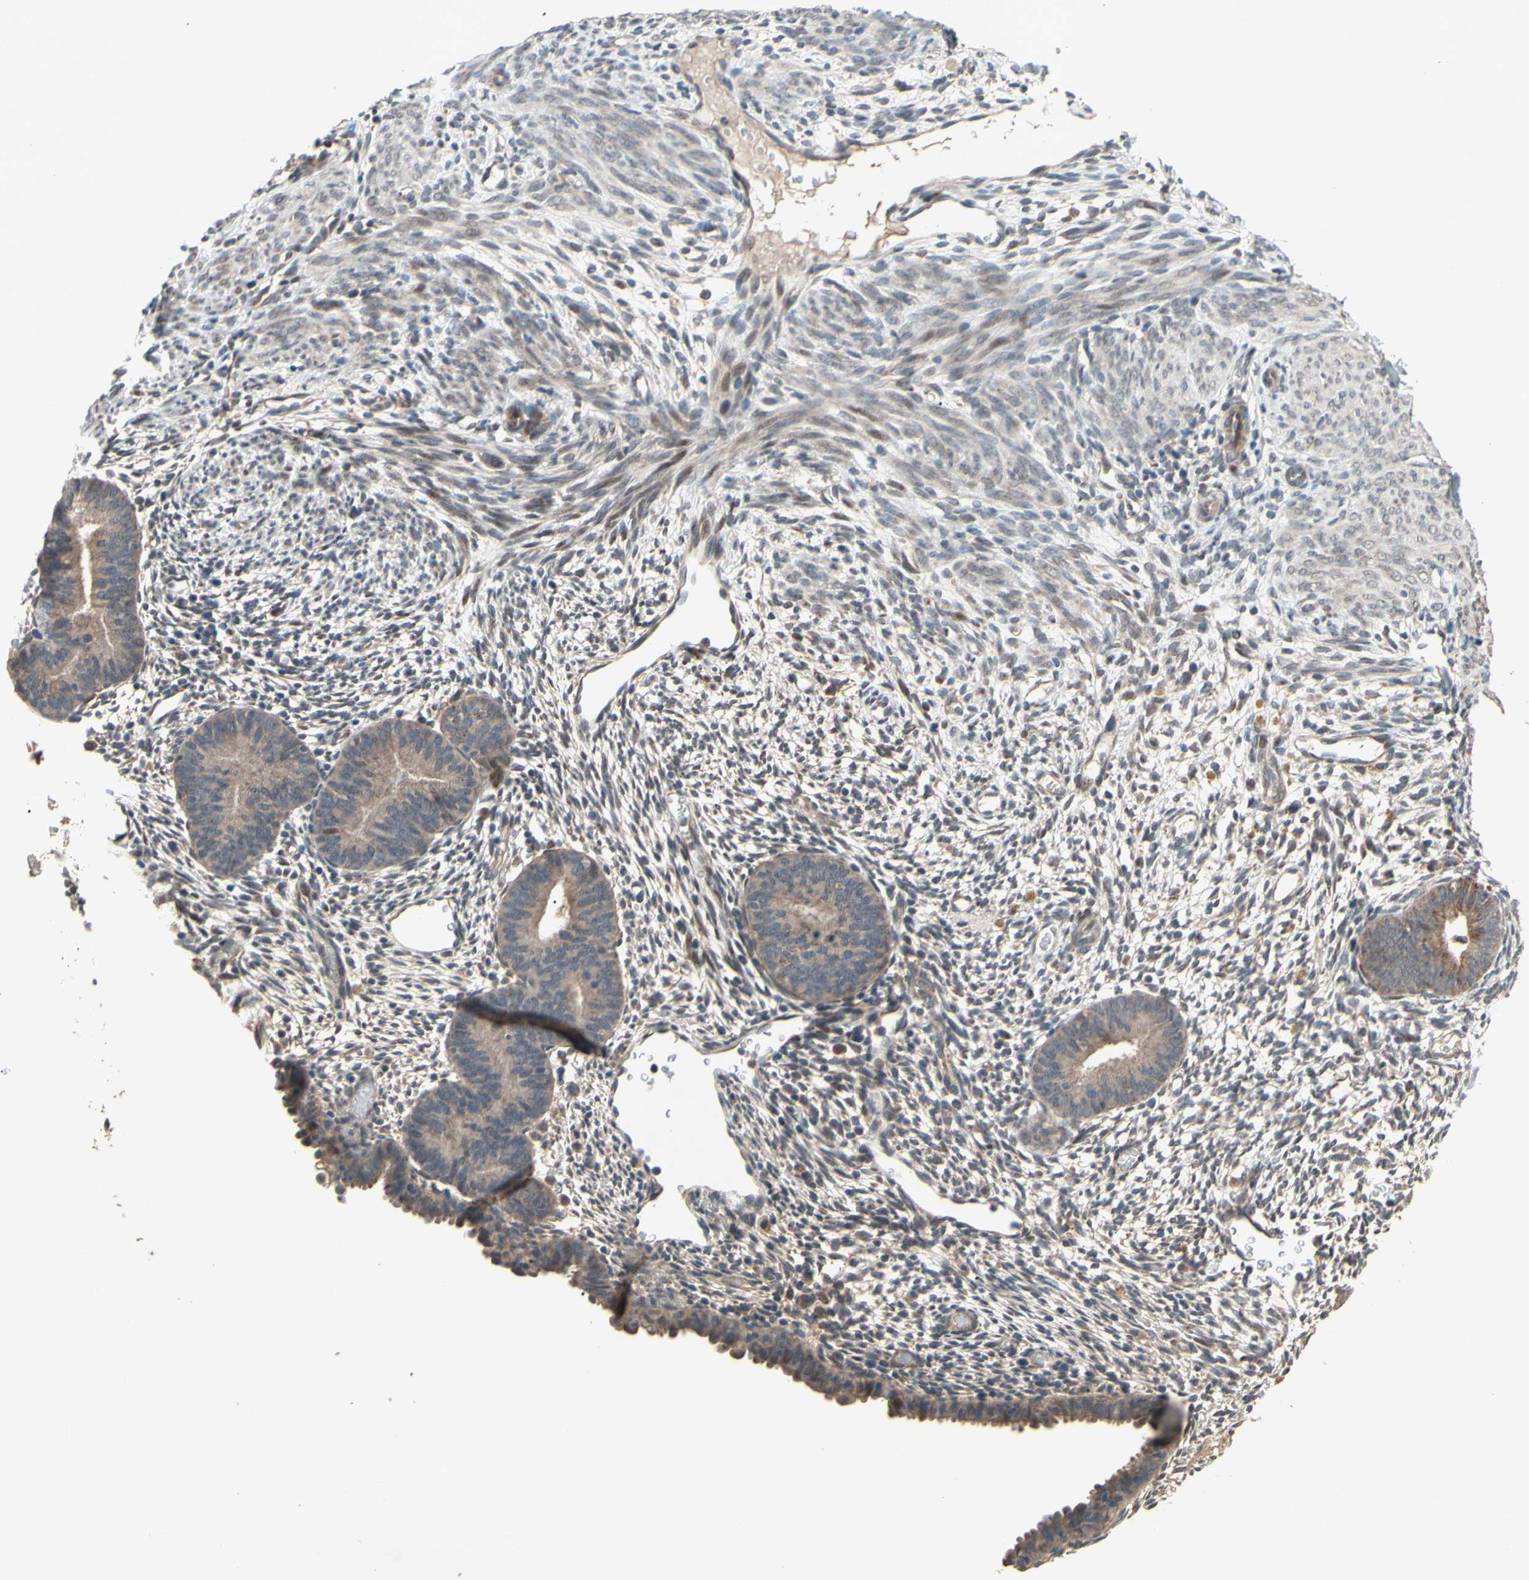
{"staining": {"intensity": "weak", "quantity": "25%-75%", "location": "cytoplasmic/membranous"}, "tissue": "endometrium", "cell_type": "Cells in endometrial stroma", "image_type": "normal", "snomed": [{"axis": "morphology", "description": "Normal tissue, NOS"}, {"axis": "morphology", "description": "Atrophy, NOS"}, {"axis": "topography", "description": "Uterus"}, {"axis": "topography", "description": "Endometrium"}], "caption": "The image displays staining of unremarkable endometrium, revealing weak cytoplasmic/membranous protein positivity (brown color) within cells in endometrial stroma.", "gene": "CD164", "patient": {"sex": "female", "age": 68}}